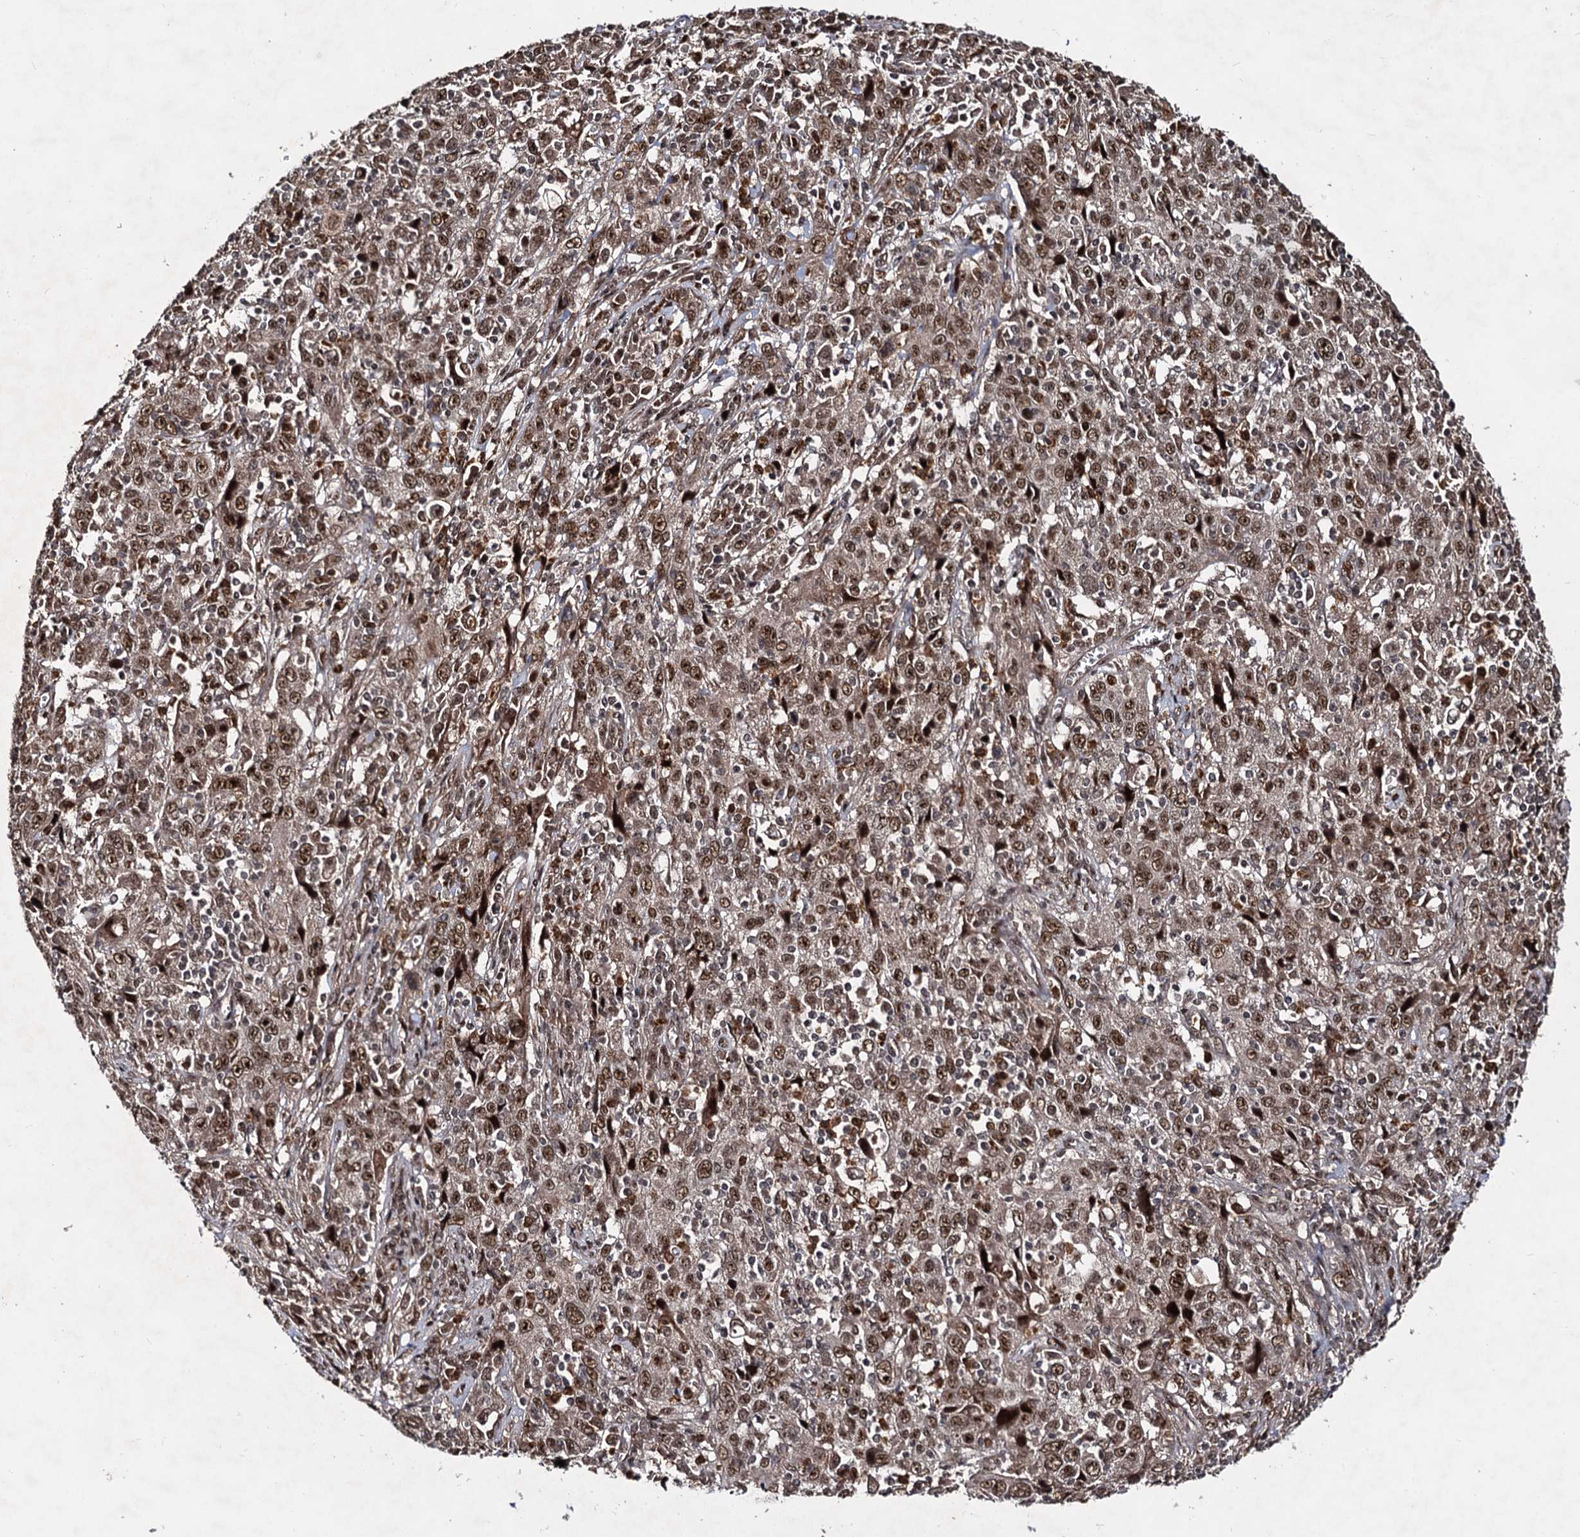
{"staining": {"intensity": "moderate", "quantity": ">75%", "location": "nuclear"}, "tissue": "cervical cancer", "cell_type": "Tumor cells", "image_type": "cancer", "snomed": [{"axis": "morphology", "description": "Squamous cell carcinoma, NOS"}, {"axis": "topography", "description": "Cervix"}], "caption": "A brown stain labels moderate nuclear positivity of a protein in cervical cancer tumor cells. The staining was performed using DAB (3,3'-diaminobenzidine), with brown indicating positive protein expression. Nuclei are stained blue with hematoxylin.", "gene": "SFSWAP", "patient": {"sex": "female", "age": 46}}